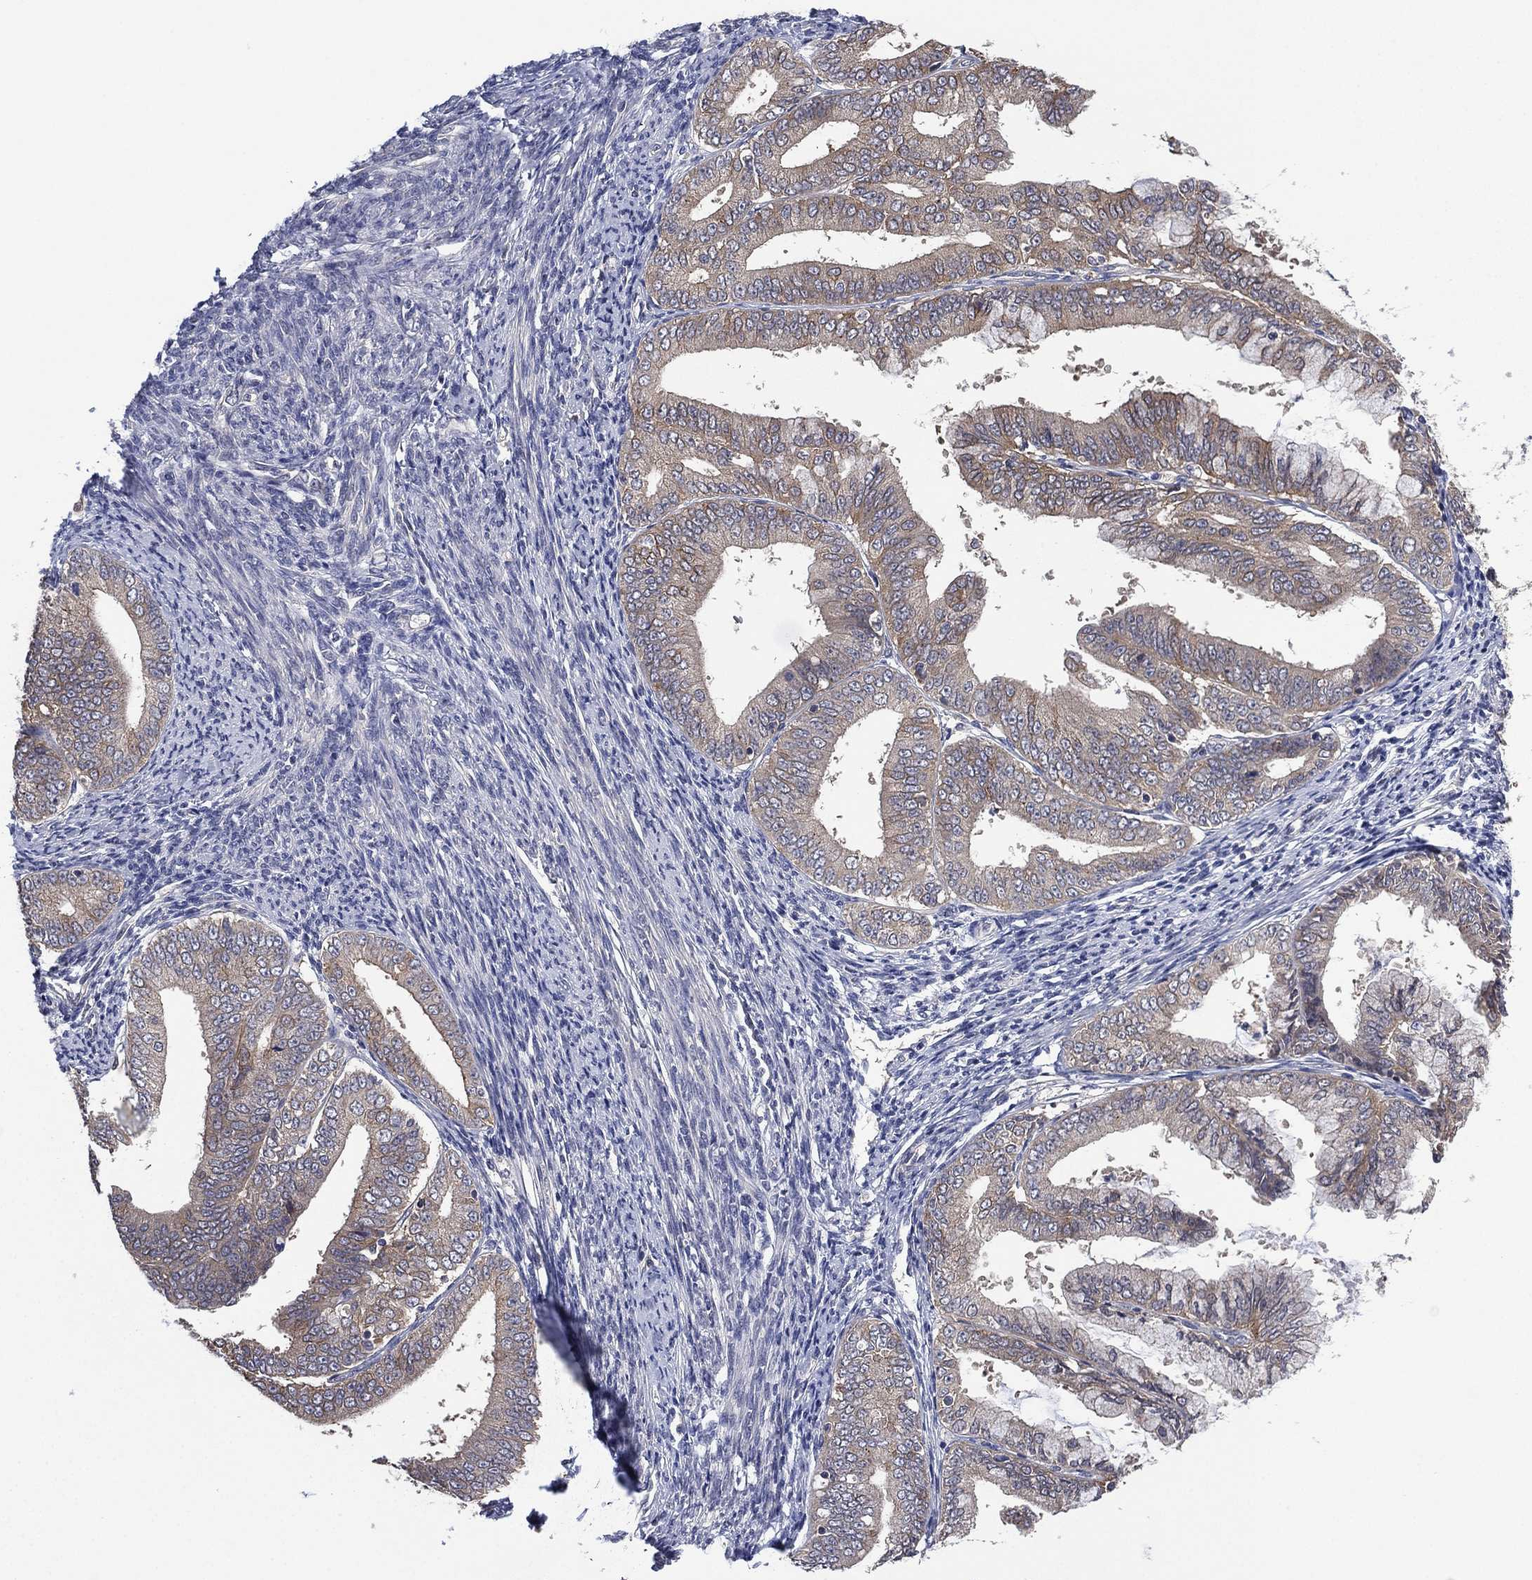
{"staining": {"intensity": "moderate", "quantity": "<25%", "location": "cytoplasmic/membranous"}, "tissue": "endometrial cancer", "cell_type": "Tumor cells", "image_type": "cancer", "snomed": [{"axis": "morphology", "description": "Adenocarcinoma, NOS"}, {"axis": "topography", "description": "Endometrium"}], "caption": "Tumor cells show moderate cytoplasmic/membranous expression in about <25% of cells in endometrial adenocarcinoma.", "gene": "MPP7", "patient": {"sex": "female", "age": 63}}